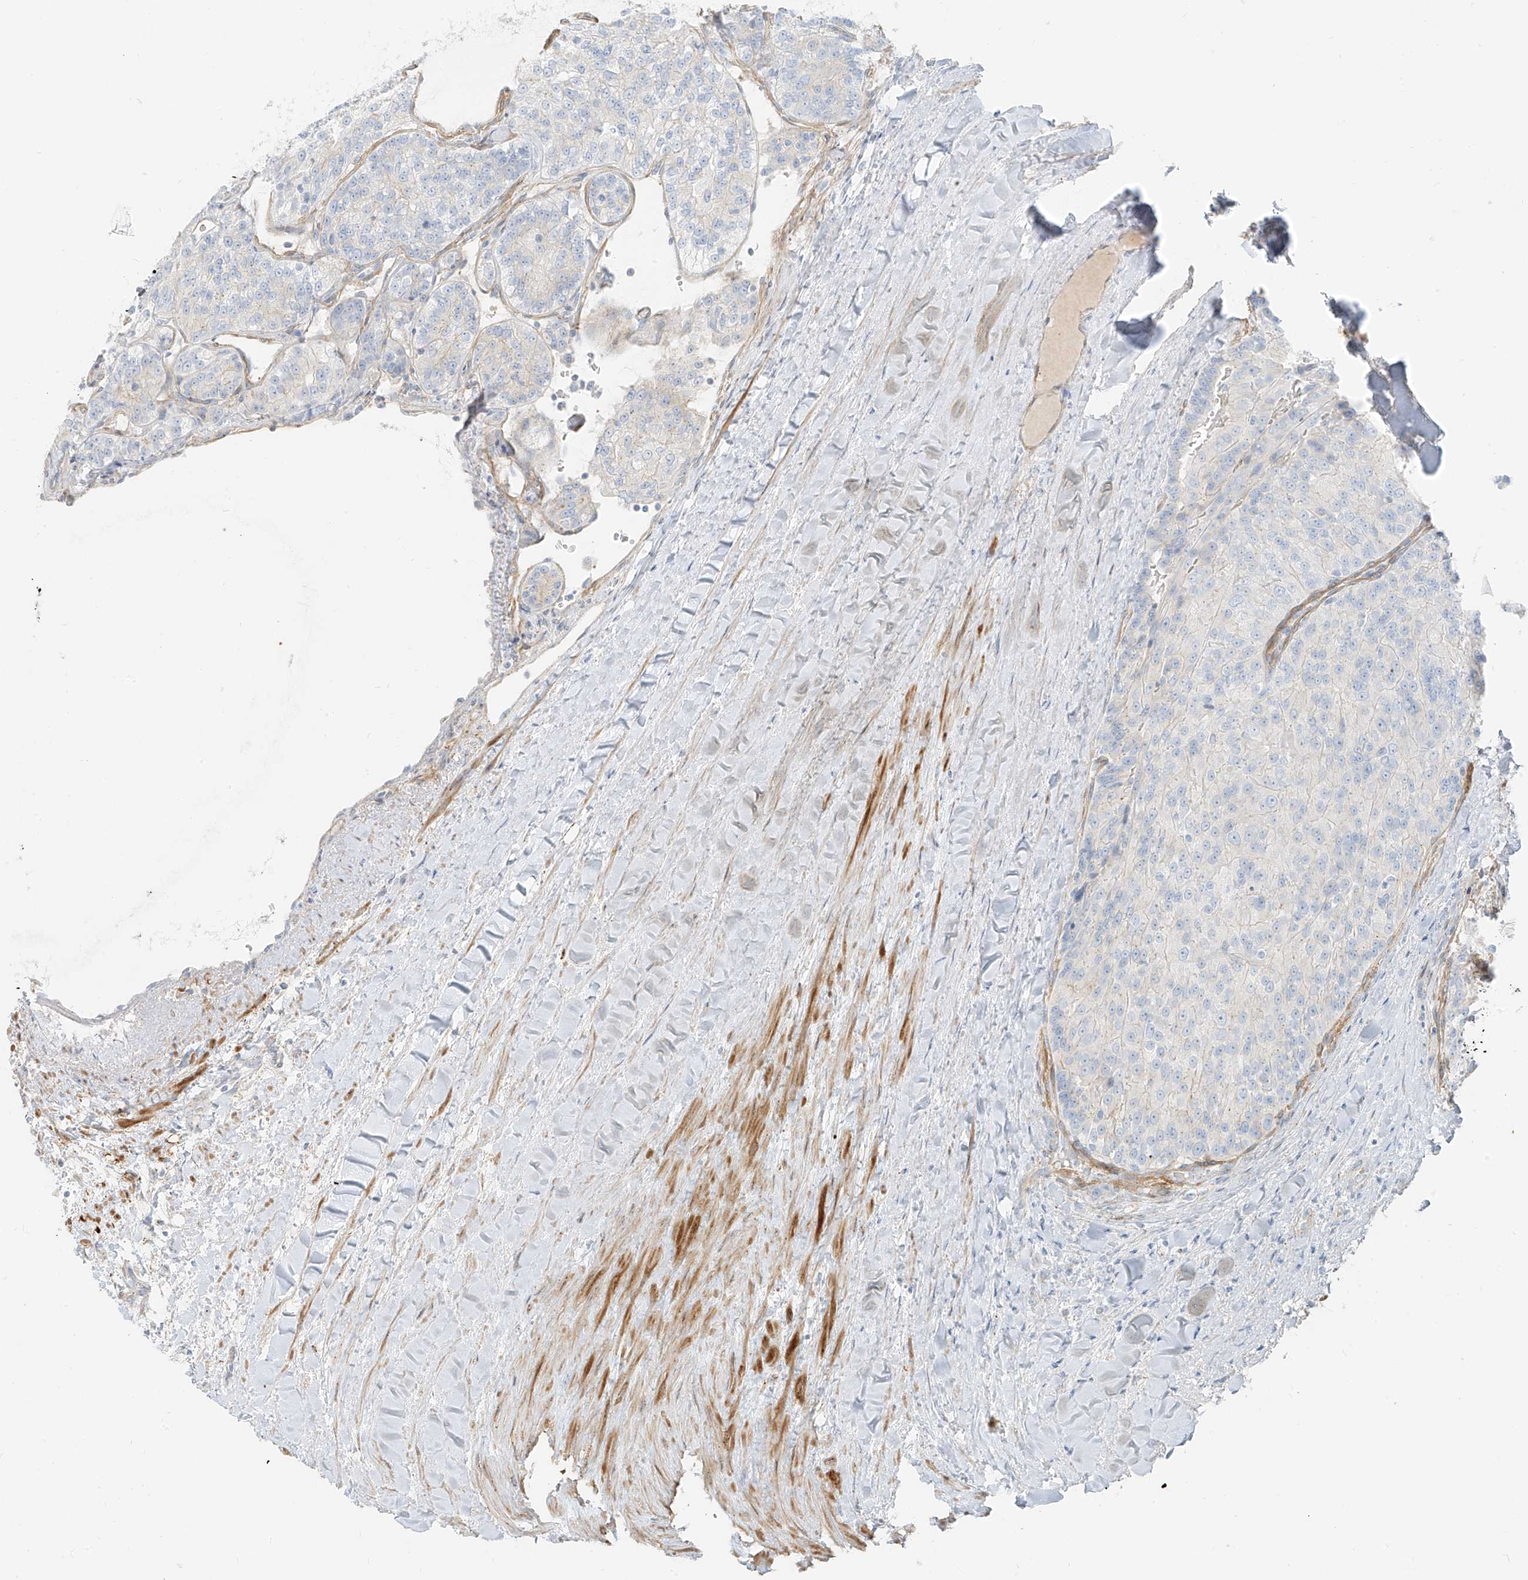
{"staining": {"intensity": "negative", "quantity": "none", "location": "none"}, "tissue": "renal cancer", "cell_type": "Tumor cells", "image_type": "cancer", "snomed": [{"axis": "morphology", "description": "Adenocarcinoma, NOS"}, {"axis": "topography", "description": "Kidney"}], "caption": "A photomicrograph of human renal cancer is negative for staining in tumor cells. (Stains: DAB IHC with hematoxylin counter stain, Microscopy: brightfield microscopy at high magnification).", "gene": "SMCP", "patient": {"sex": "female", "age": 63}}